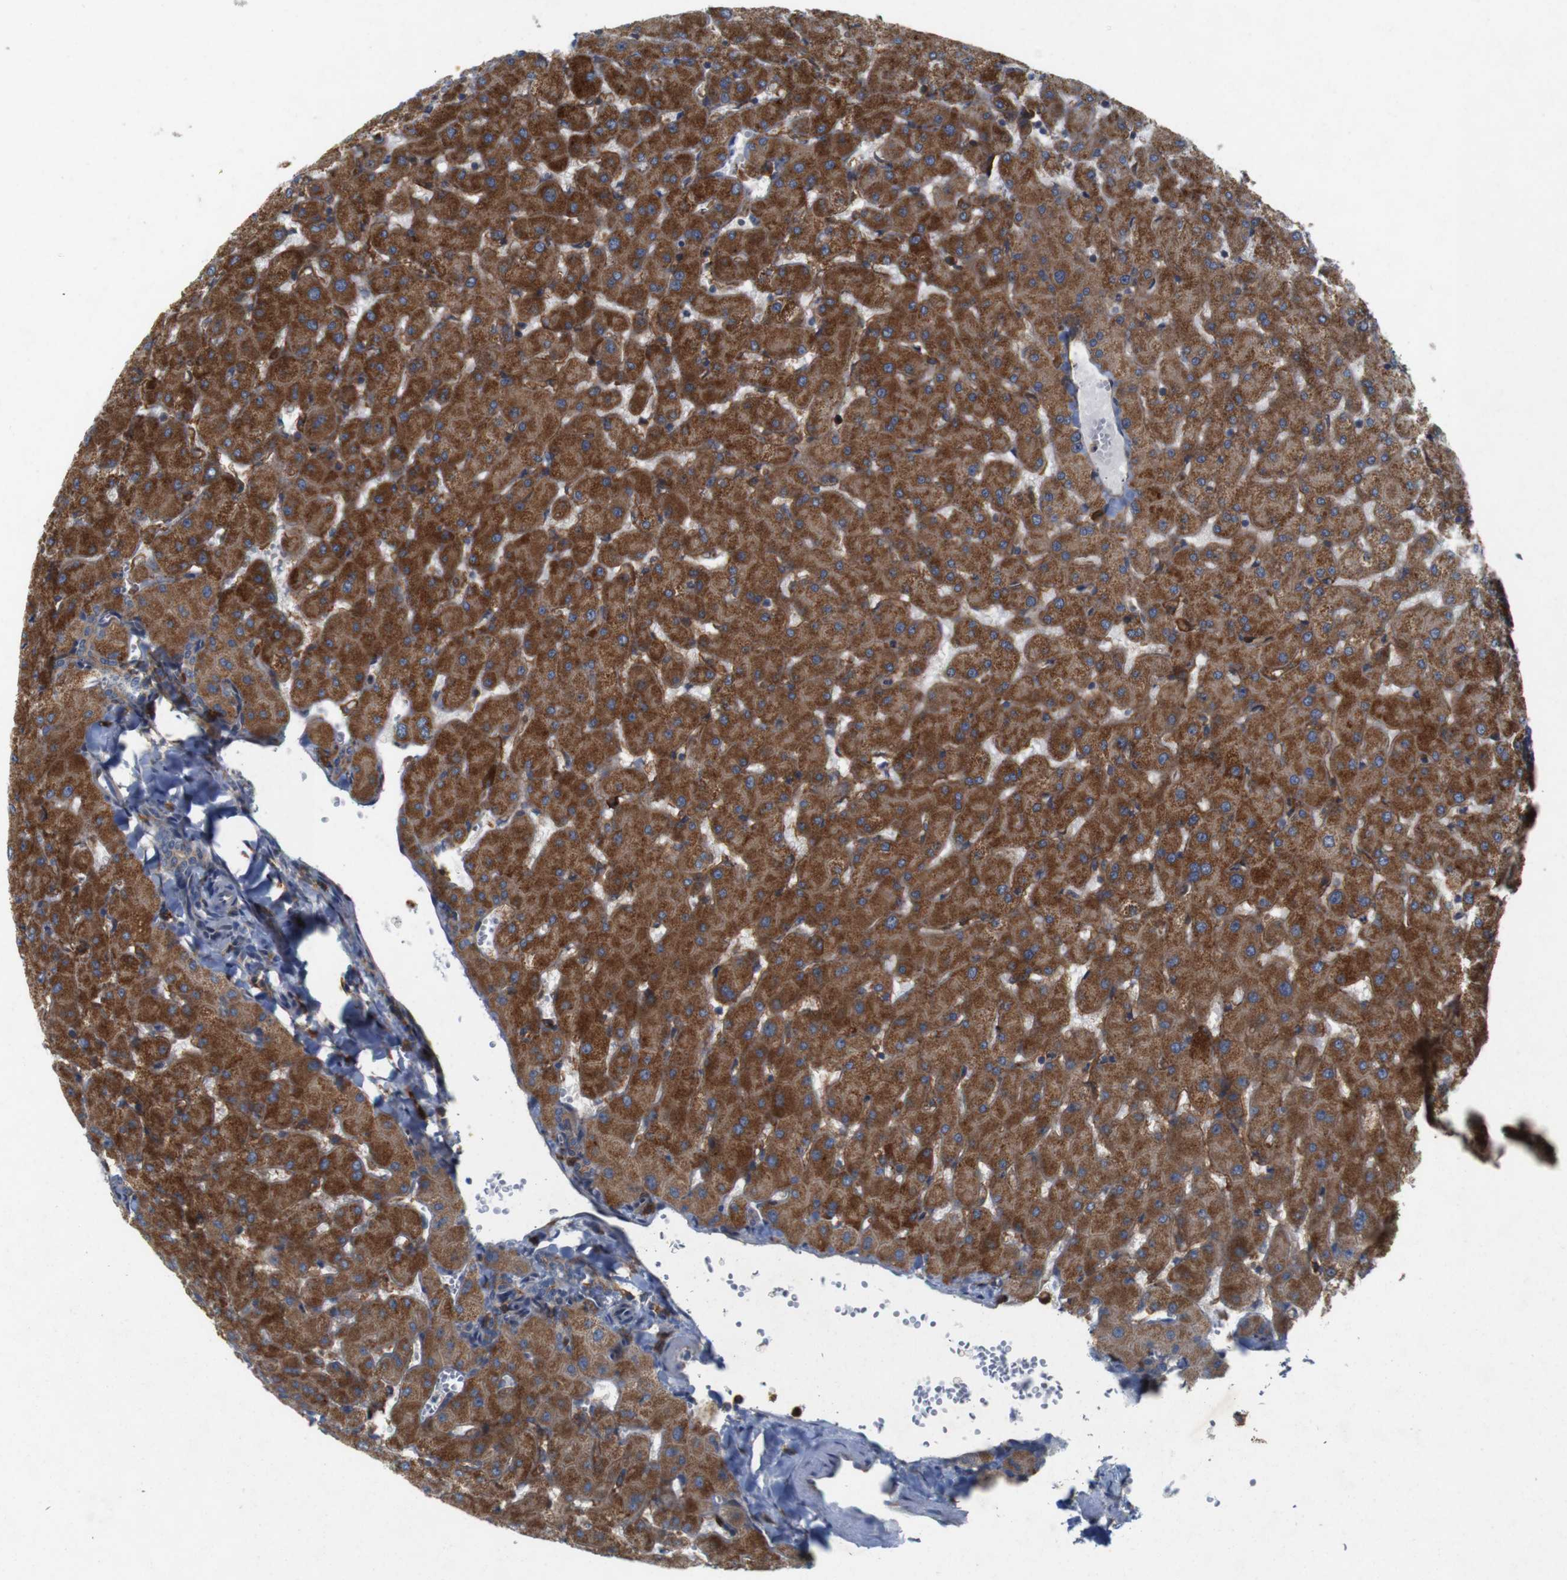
{"staining": {"intensity": "weak", "quantity": ">75%", "location": "cytoplasmic/membranous"}, "tissue": "liver", "cell_type": "Cholangiocytes", "image_type": "normal", "snomed": [{"axis": "morphology", "description": "Normal tissue, NOS"}, {"axis": "topography", "description": "Liver"}], "caption": "This is a histology image of IHC staining of benign liver, which shows weak staining in the cytoplasmic/membranous of cholangiocytes.", "gene": "SIGLEC8", "patient": {"sex": "female", "age": 63}}